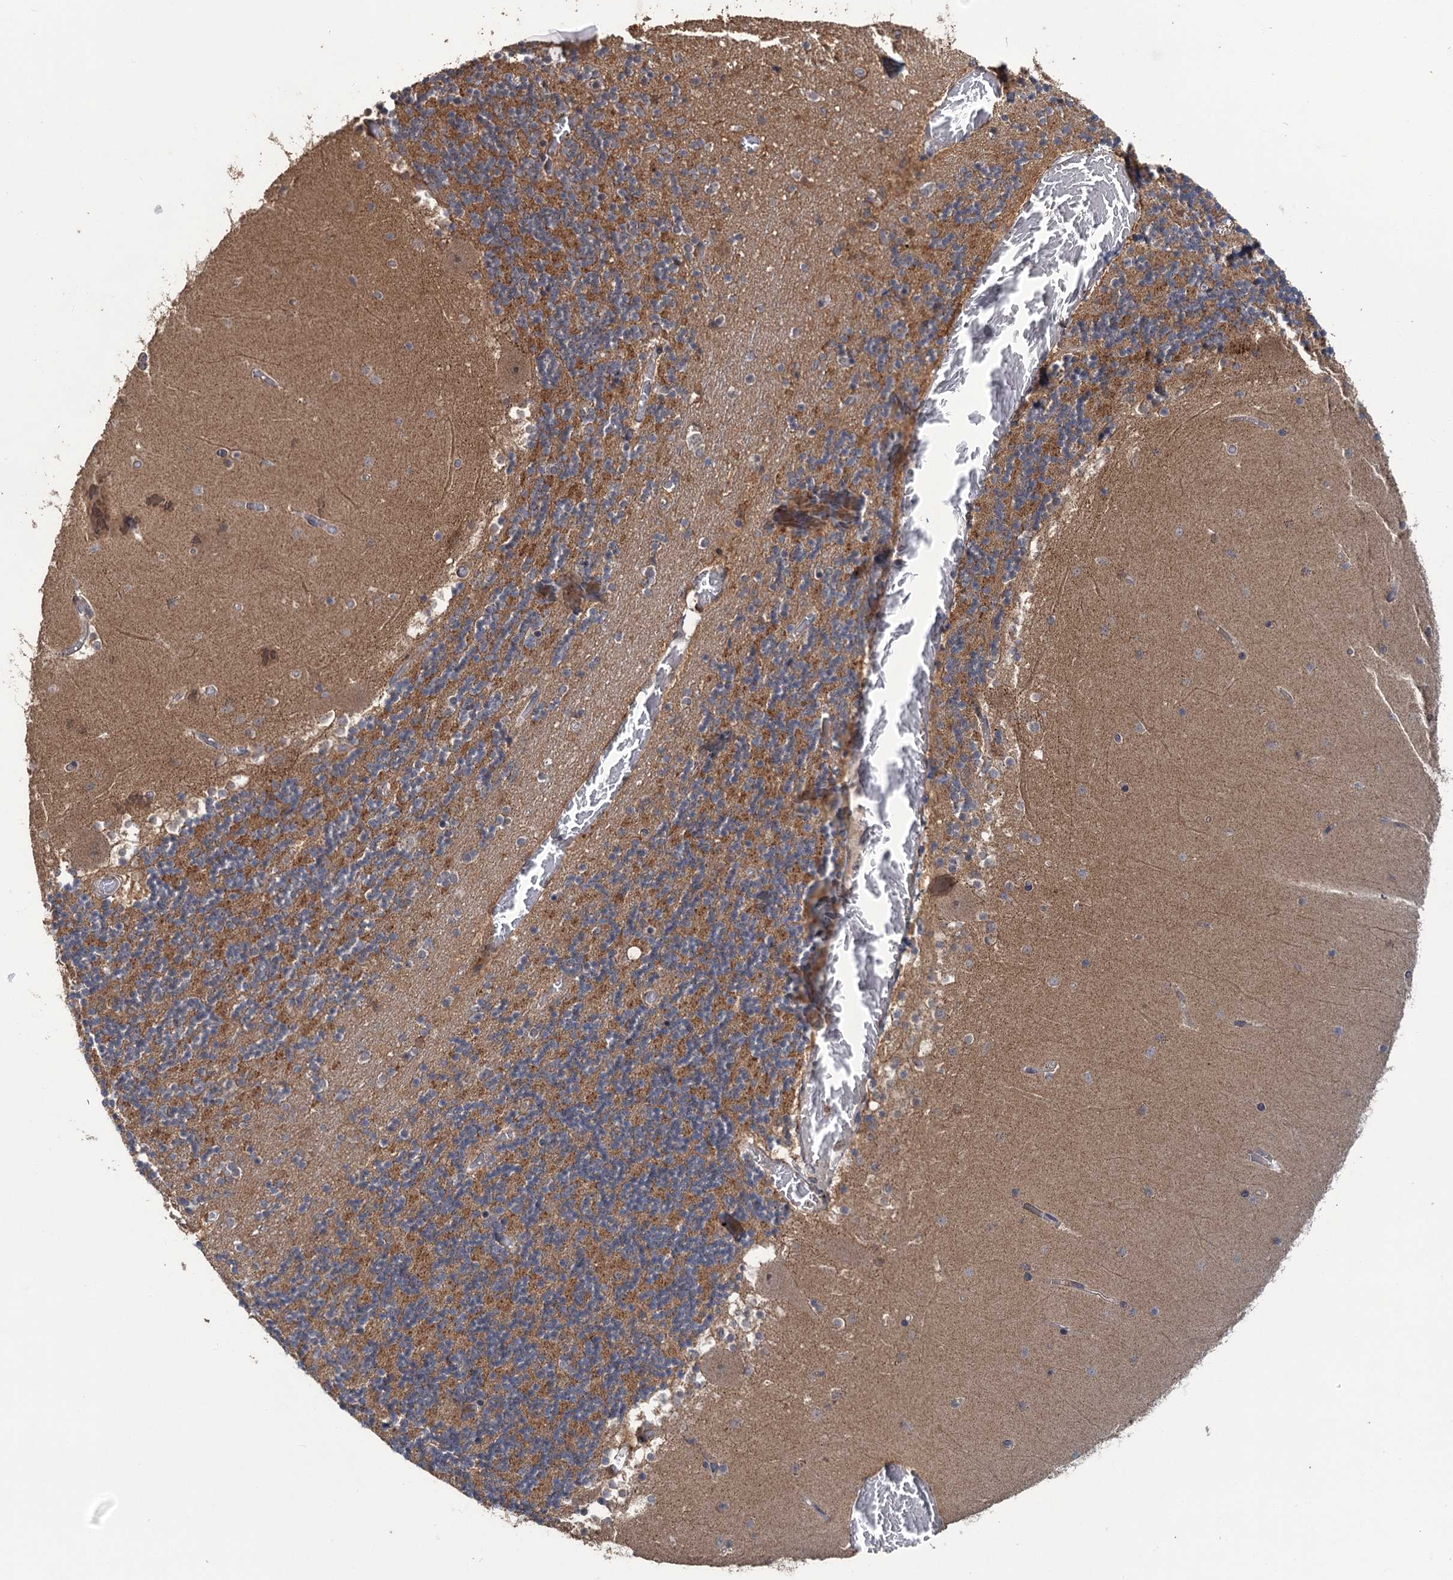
{"staining": {"intensity": "moderate", "quantity": "25%-75%", "location": "cytoplasmic/membranous"}, "tissue": "cerebellum", "cell_type": "Cells in granular layer", "image_type": "normal", "snomed": [{"axis": "morphology", "description": "Normal tissue, NOS"}, {"axis": "topography", "description": "Cerebellum"}], "caption": "Cells in granular layer exhibit medium levels of moderate cytoplasmic/membranous staining in approximately 25%-75% of cells in benign cerebellum. The staining was performed using DAB (3,3'-diaminobenzidine) to visualize the protein expression in brown, while the nuclei were stained in blue with hematoxylin (Magnification: 20x).", "gene": "KANSL2", "patient": {"sex": "female", "age": 28}}